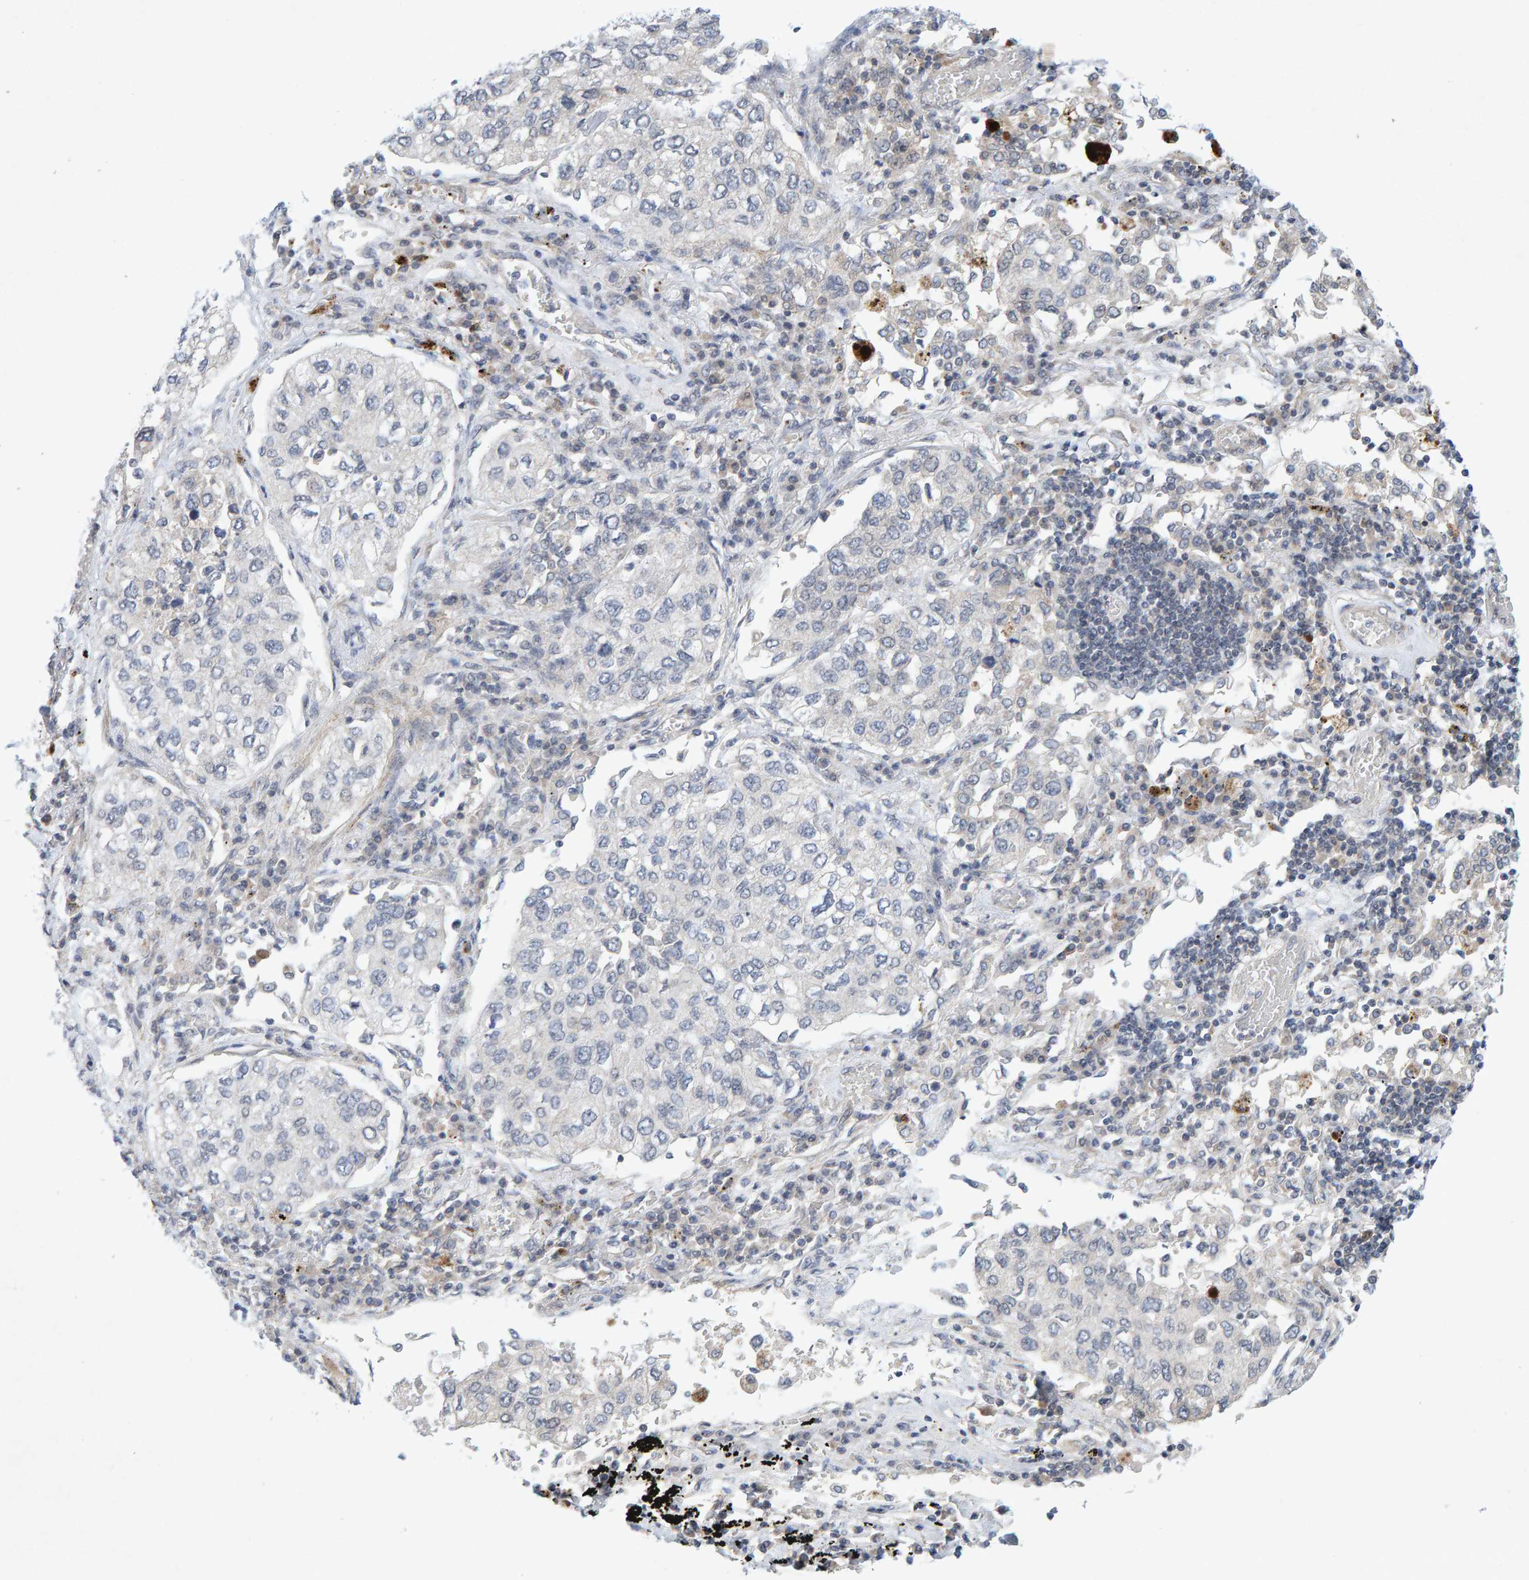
{"staining": {"intensity": "negative", "quantity": "none", "location": "none"}, "tissue": "lung cancer", "cell_type": "Tumor cells", "image_type": "cancer", "snomed": [{"axis": "morphology", "description": "Inflammation, NOS"}, {"axis": "morphology", "description": "Adenocarcinoma, NOS"}, {"axis": "topography", "description": "Lung"}], "caption": "An immunohistochemistry micrograph of adenocarcinoma (lung) is shown. There is no staining in tumor cells of adenocarcinoma (lung). The staining is performed using DAB brown chromogen with nuclei counter-stained in using hematoxylin.", "gene": "CDH2", "patient": {"sex": "male", "age": 63}}